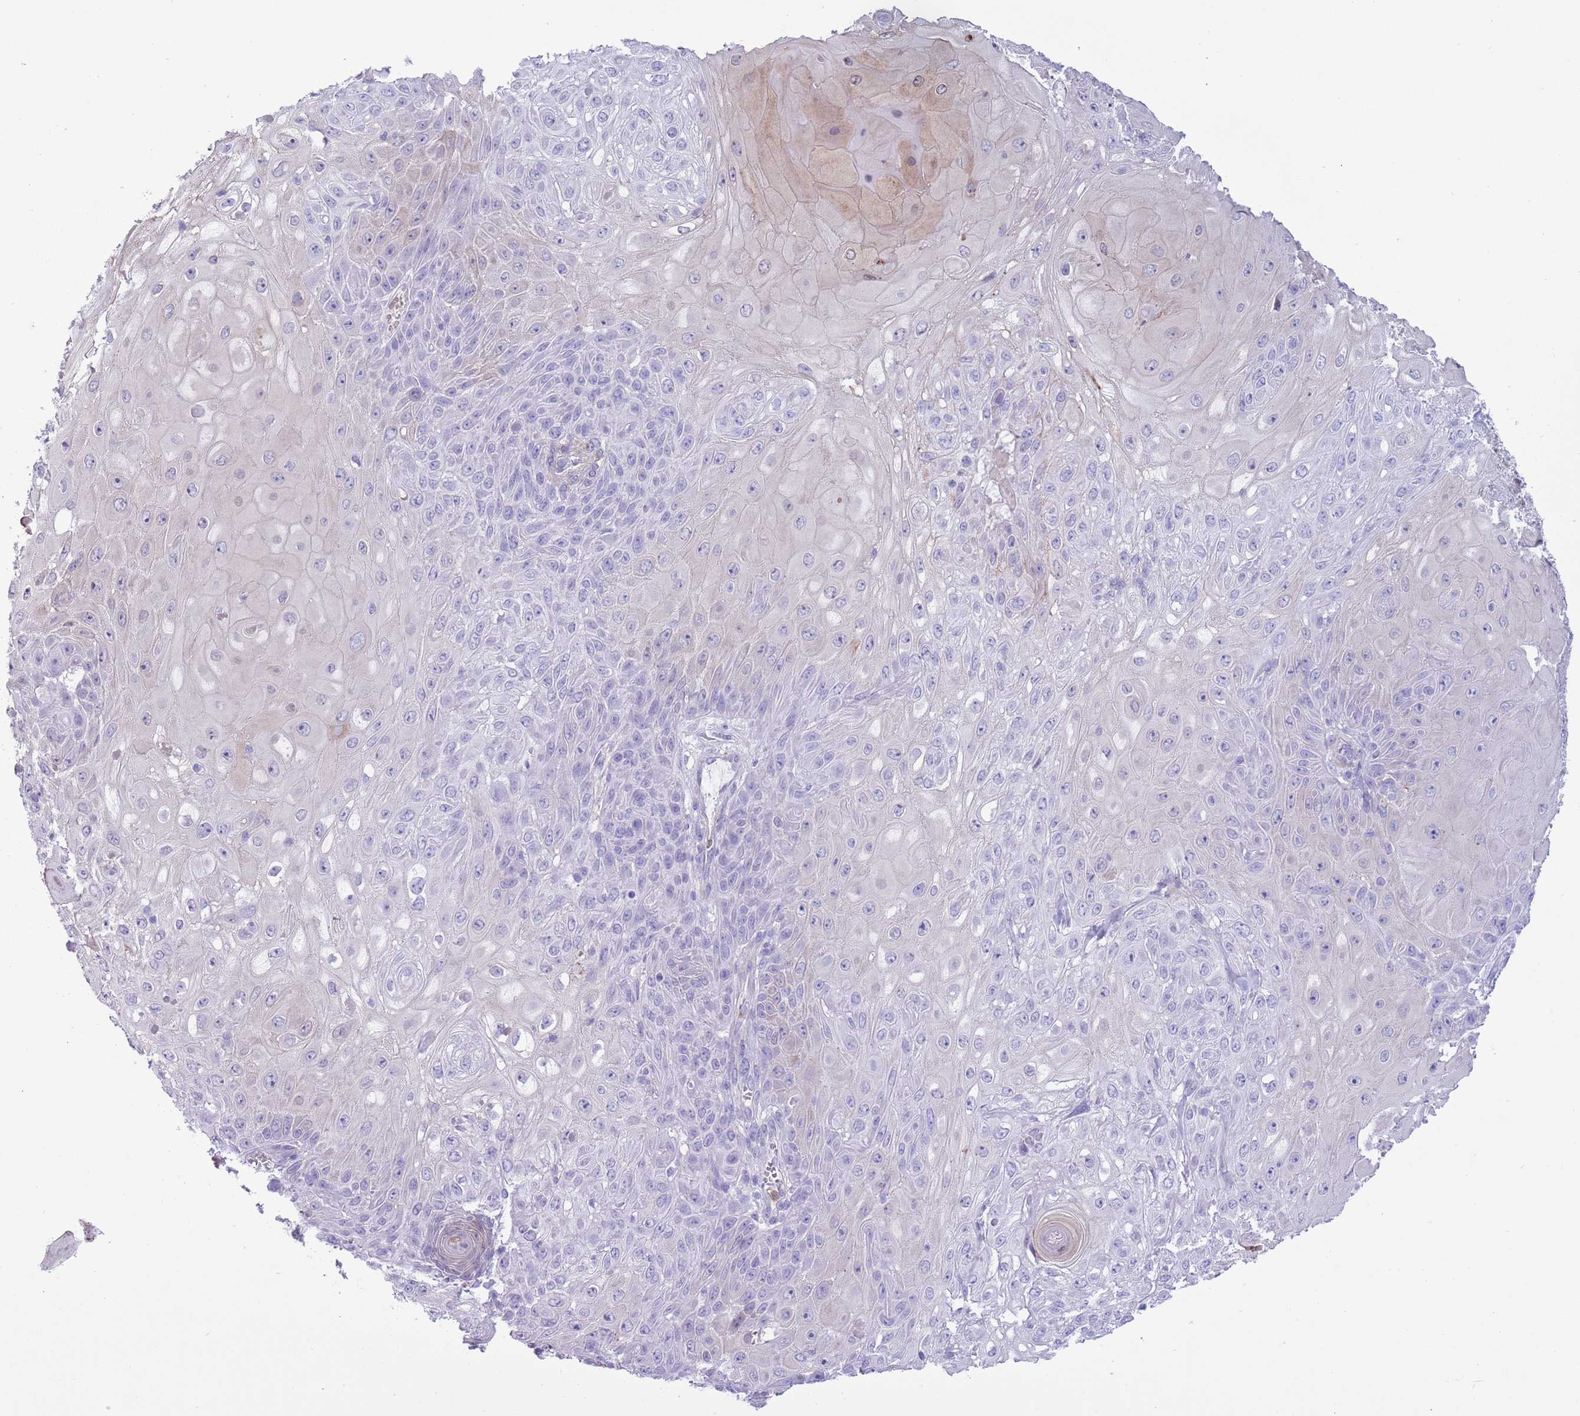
{"staining": {"intensity": "weak", "quantity": "<25%", "location": "cytoplasmic/membranous"}, "tissue": "skin cancer", "cell_type": "Tumor cells", "image_type": "cancer", "snomed": [{"axis": "morphology", "description": "Normal tissue, NOS"}, {"axis": "morphology", "description": "Squamous cell carcinoma, NOS"}, {"axis": "topography", "description": "Skin"}, {"axis": "topography", "description": "Cartilage tissue"}], "caption": "Tumor cells show no significant protein expression in skin cancer (squamous cell carcinoma). (Stains: DAB (3,3'-diaminobenzidine) immunohistochemistry (IHC) with hematoxylin counter stain, Microscopy: brightfield microscopy at high magnification).", "gene": "OR6M1", "patient": {"sex": "female", "age": 79}}